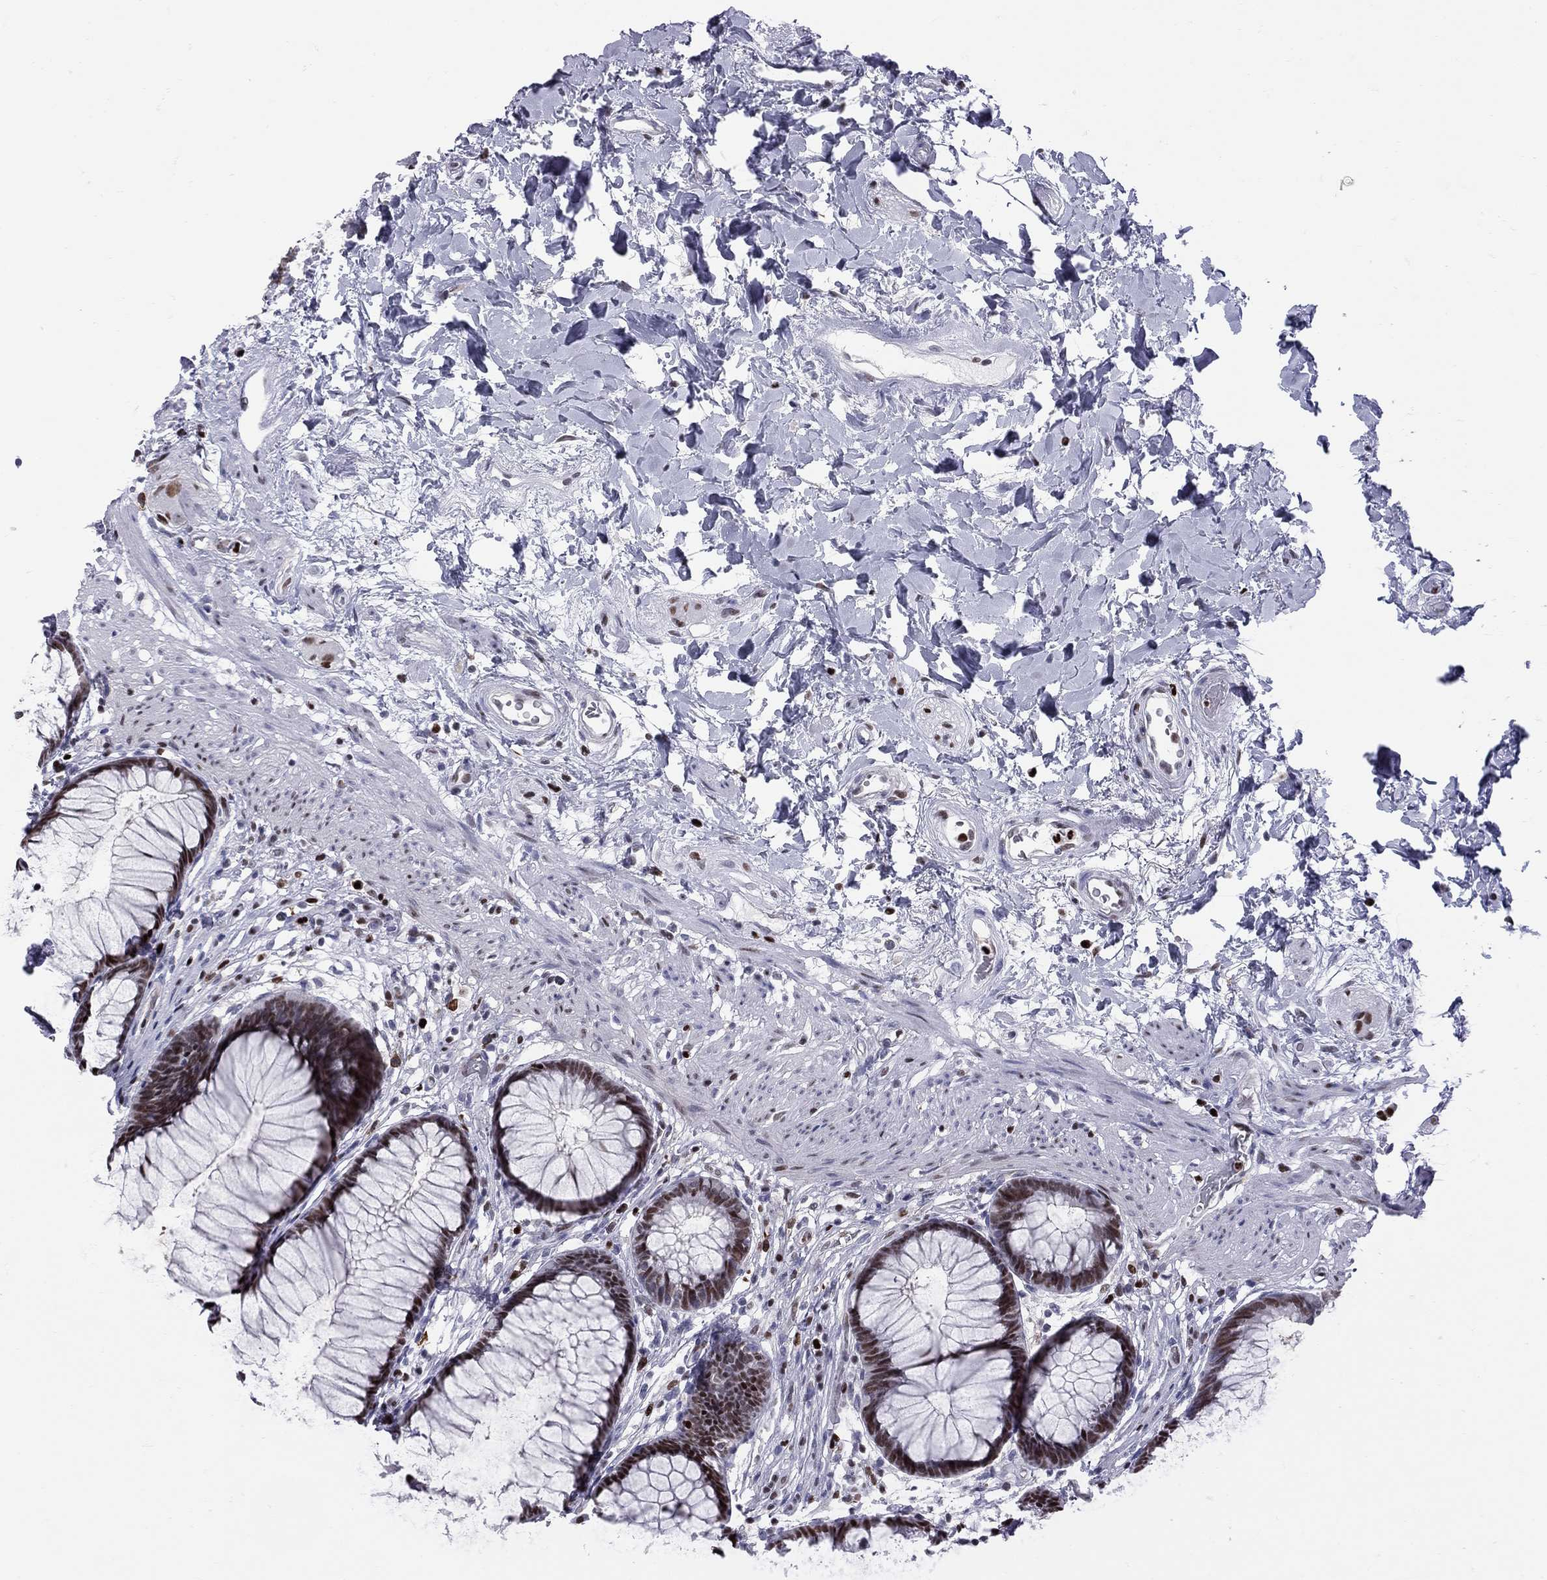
{"staining": {"intensity": "strong", "quantity": ">75%", "location": "nuclear"}, "tissue": "rectum", "cell_type": "Glandular cells", "image_type": "normal", "snomed": [{"axis": "morphology", "description": "Normal tissue, NOS"}, {"axis": "topography", "description": "Smooth muscle"}, {"axis": "topography", "description": "Rectum"}], "caption": "Immunohistochemical staining of unremarkable rectum shows >75% levels of strong nuclear protein staining in approximately >75% of glandular cells. The staining is performed using DAB brown chromogen to label protein expression. The nuclei are counter-stained blue using hematoxylin.", "gene": "PCGF3", "patient": {"sex": "male", "age": 53}}